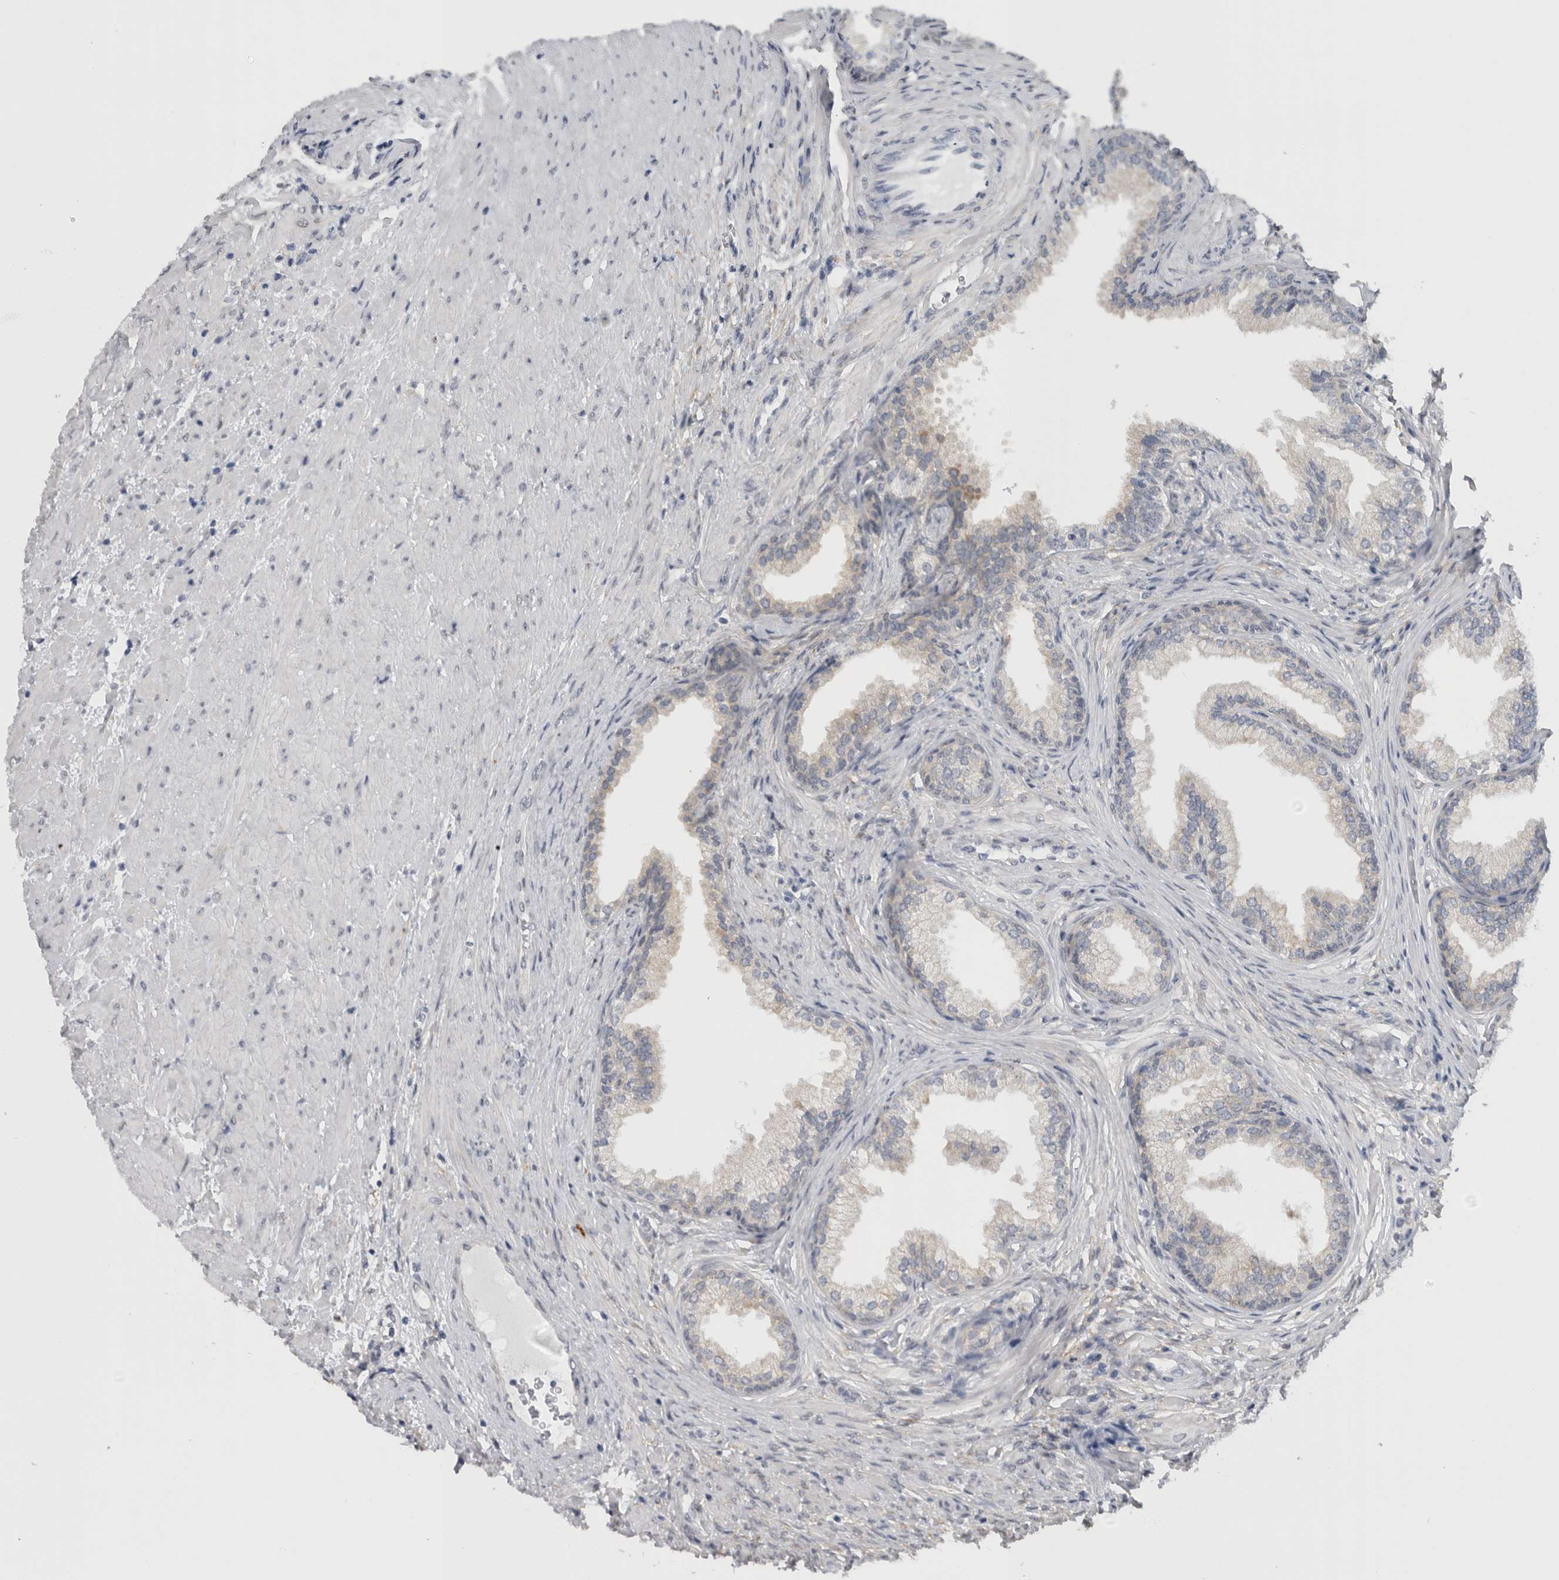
{"staining": {"intensity": "weak", "quantity": "<25%", "location": "cytoplasmic/membranous"}, "tissue": "prostate", "cell_type": "Glandular cells", "image_type": "normal", "snomed": [{"axis": "morphology", "description": "Normal tissue, NOS"}, {"axis": "topography", "description": "Prostate"}], "caption": "This is an immunohistochemistry (IHC) histopathology image of normal human prostate. There is no staining in glandular cells.", "gene": "TMEM242", "patient": {"sex": "male", "age": 76}}